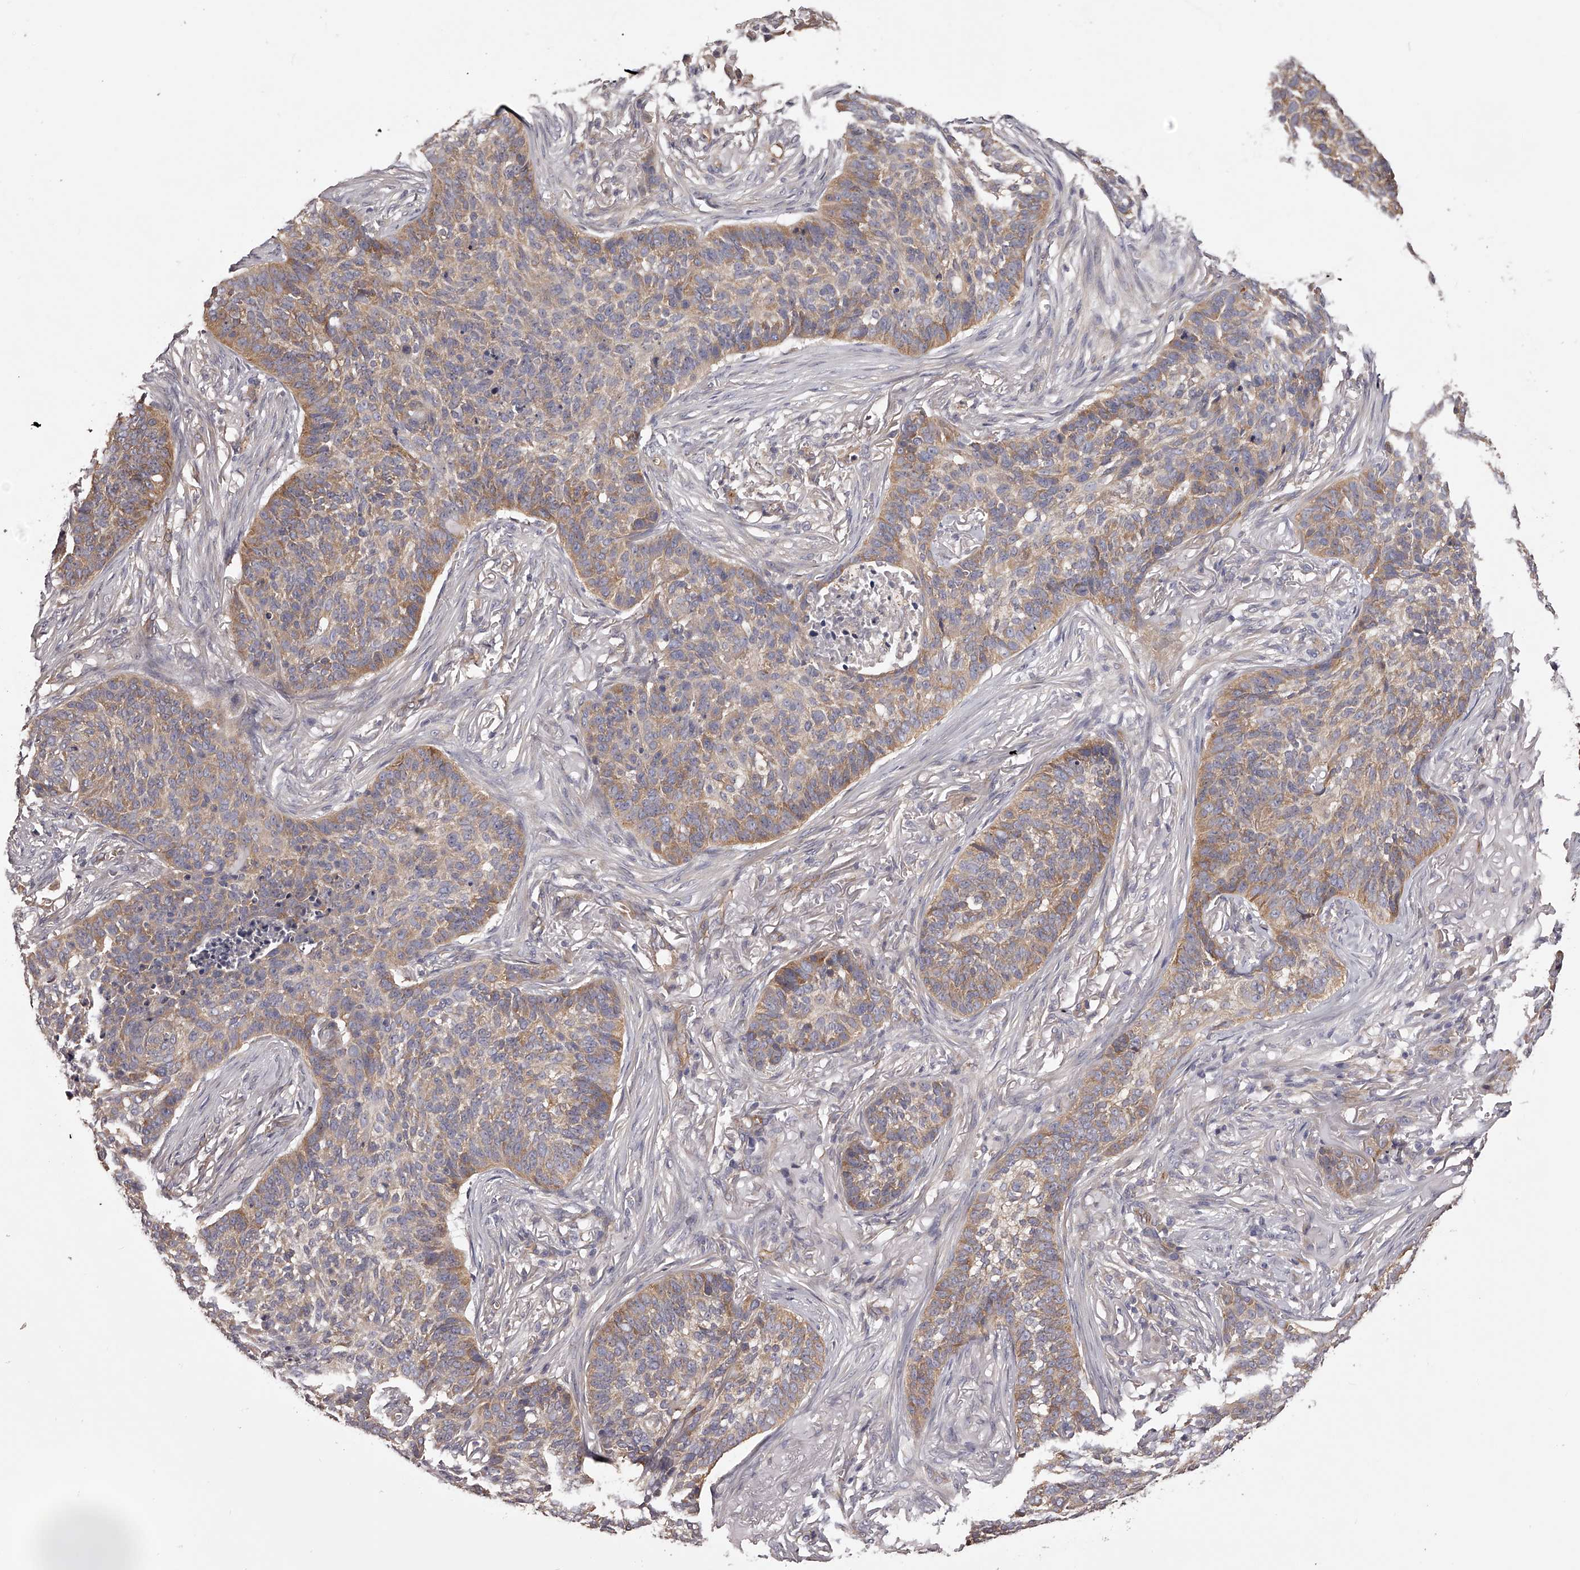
{"staining": {"intensity": "moderate", "quantity": "25%-75%", "location": "cytoplasmic/membranous"}, "tissue": "skin cancer", "cell_type": "Tumor cells", "image_type": "cancer", "snomed": [{"axis": "morphology", "description": "Basal cell carcinoma"}, {"axis": "topography", "description": "Skin"}], "caption": "This micrograph displays immunohistochemistry (IHC) staining of skin cancer, with medium moderate cytoplasmic/membranous positivity in approximately 25%-75% of tumor cells.", "gene": "LTV1", "patient": {"sex": "male", "age": 85}}